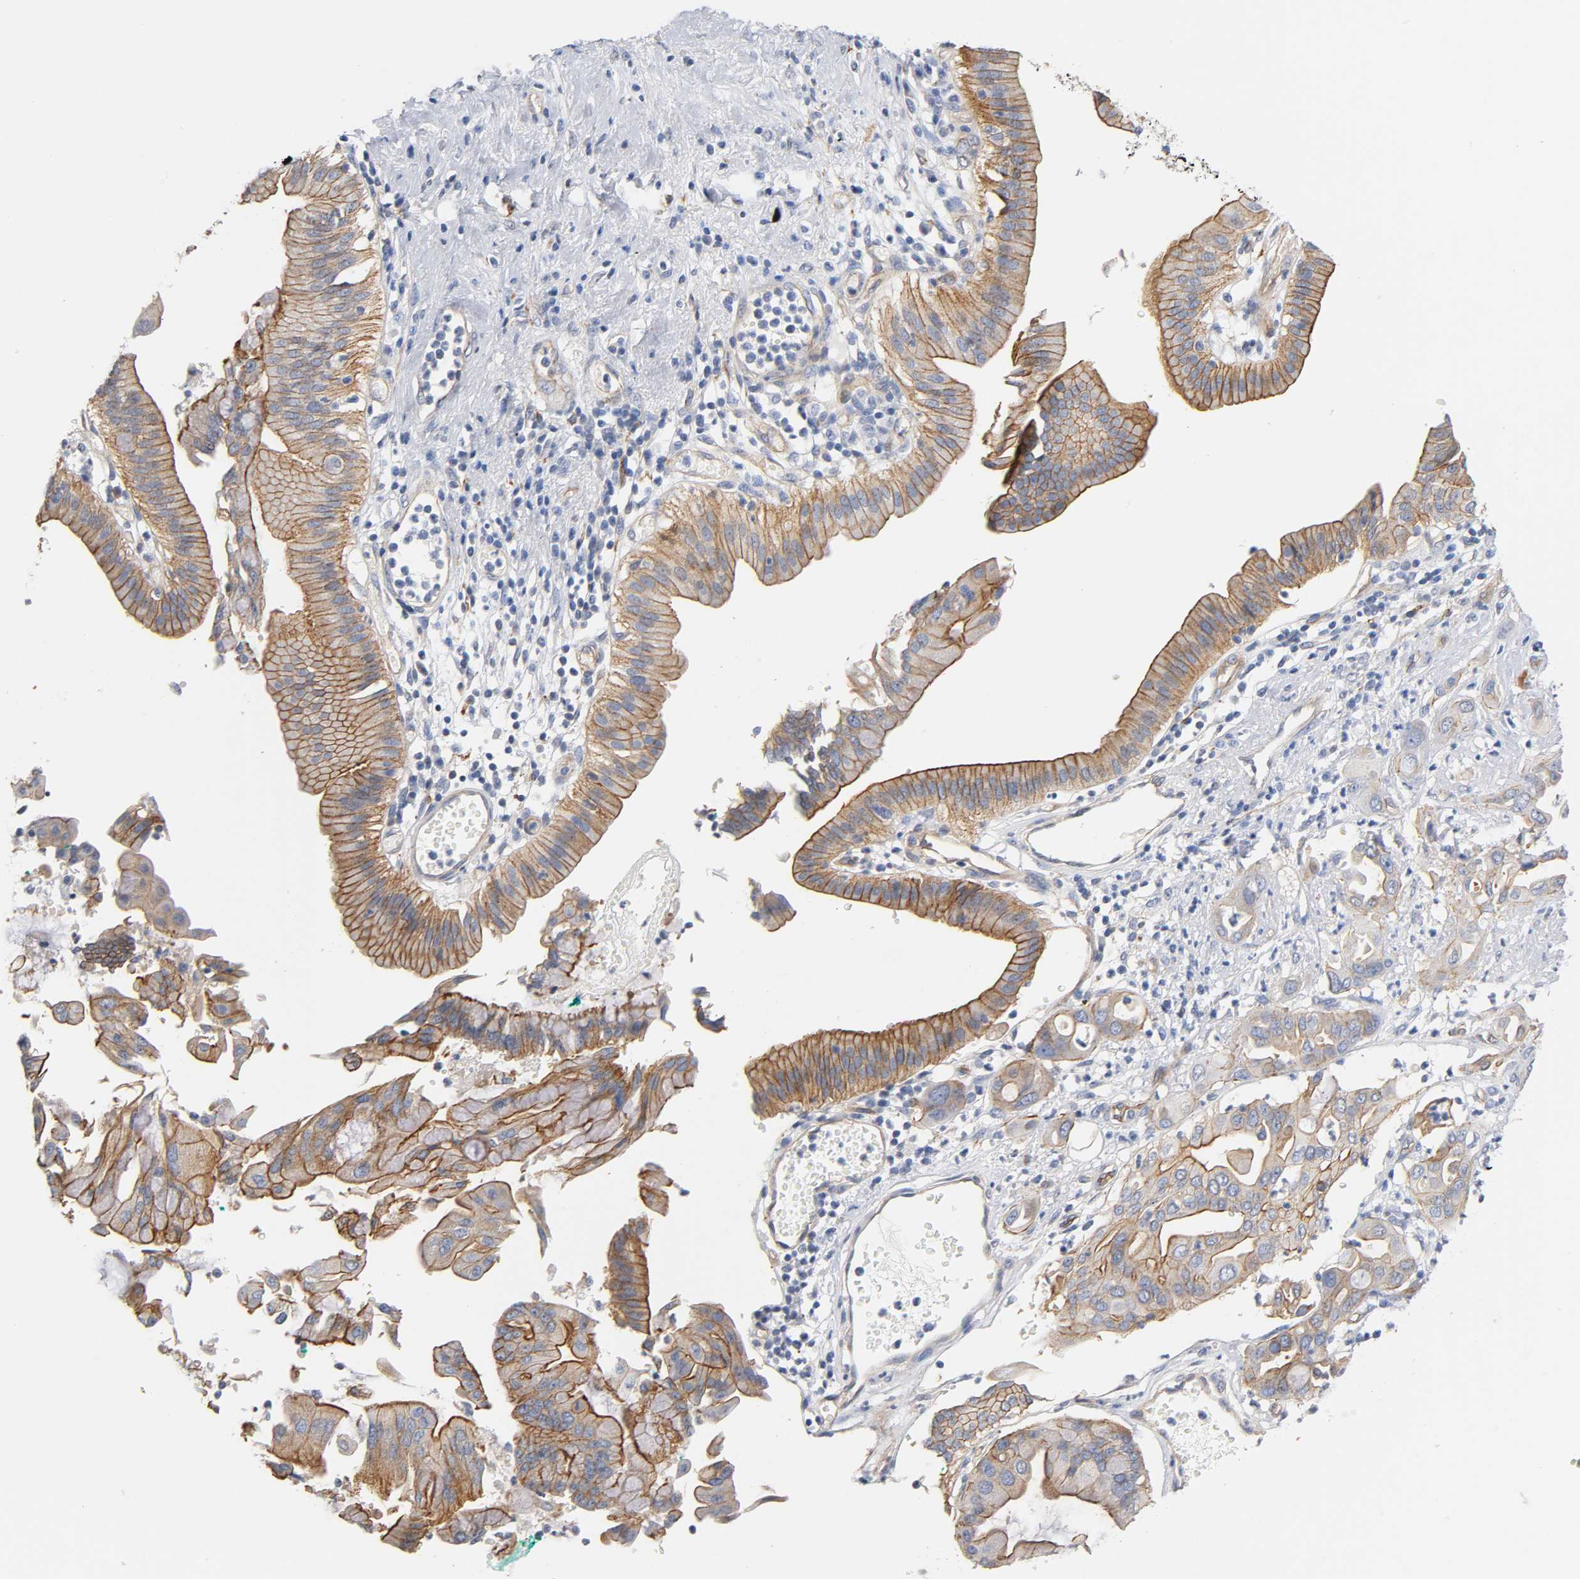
{"staining": {"intensity": "moderate", "quantity": ">75%", "location": "cytoplasmic/membranous"}, "tissue": "pancreatic cancer", "cell_type": "Tumor cells", "image_type": "cancer", "snomed": [{"axis": "morphology", "description": "Adenocarcinoma, NOS"}, {"axis": "morphology", "description": "Adenocarcinoma, metastatic, NOS"}, {"axis": "topography", "description": "Lymph node"}, {"axis": "topography", "description": "Pancreas"}, {"axis": "topography", "description": "Duodenum"}], "caption": "Immunohistochemistry micrograph of neoplastic tissue: pancreatic cancer (metastatic adenocarcinoma) stained using immunohistochemistry displays medium levels of moderate protein expression localized specifically in the cytoplasmic/membranous of tumor cells, appearing as a cytoplasmic/membranous brown color.", "gene": "SPTAN1", "patient": {"sex": "female", "age": 64}}